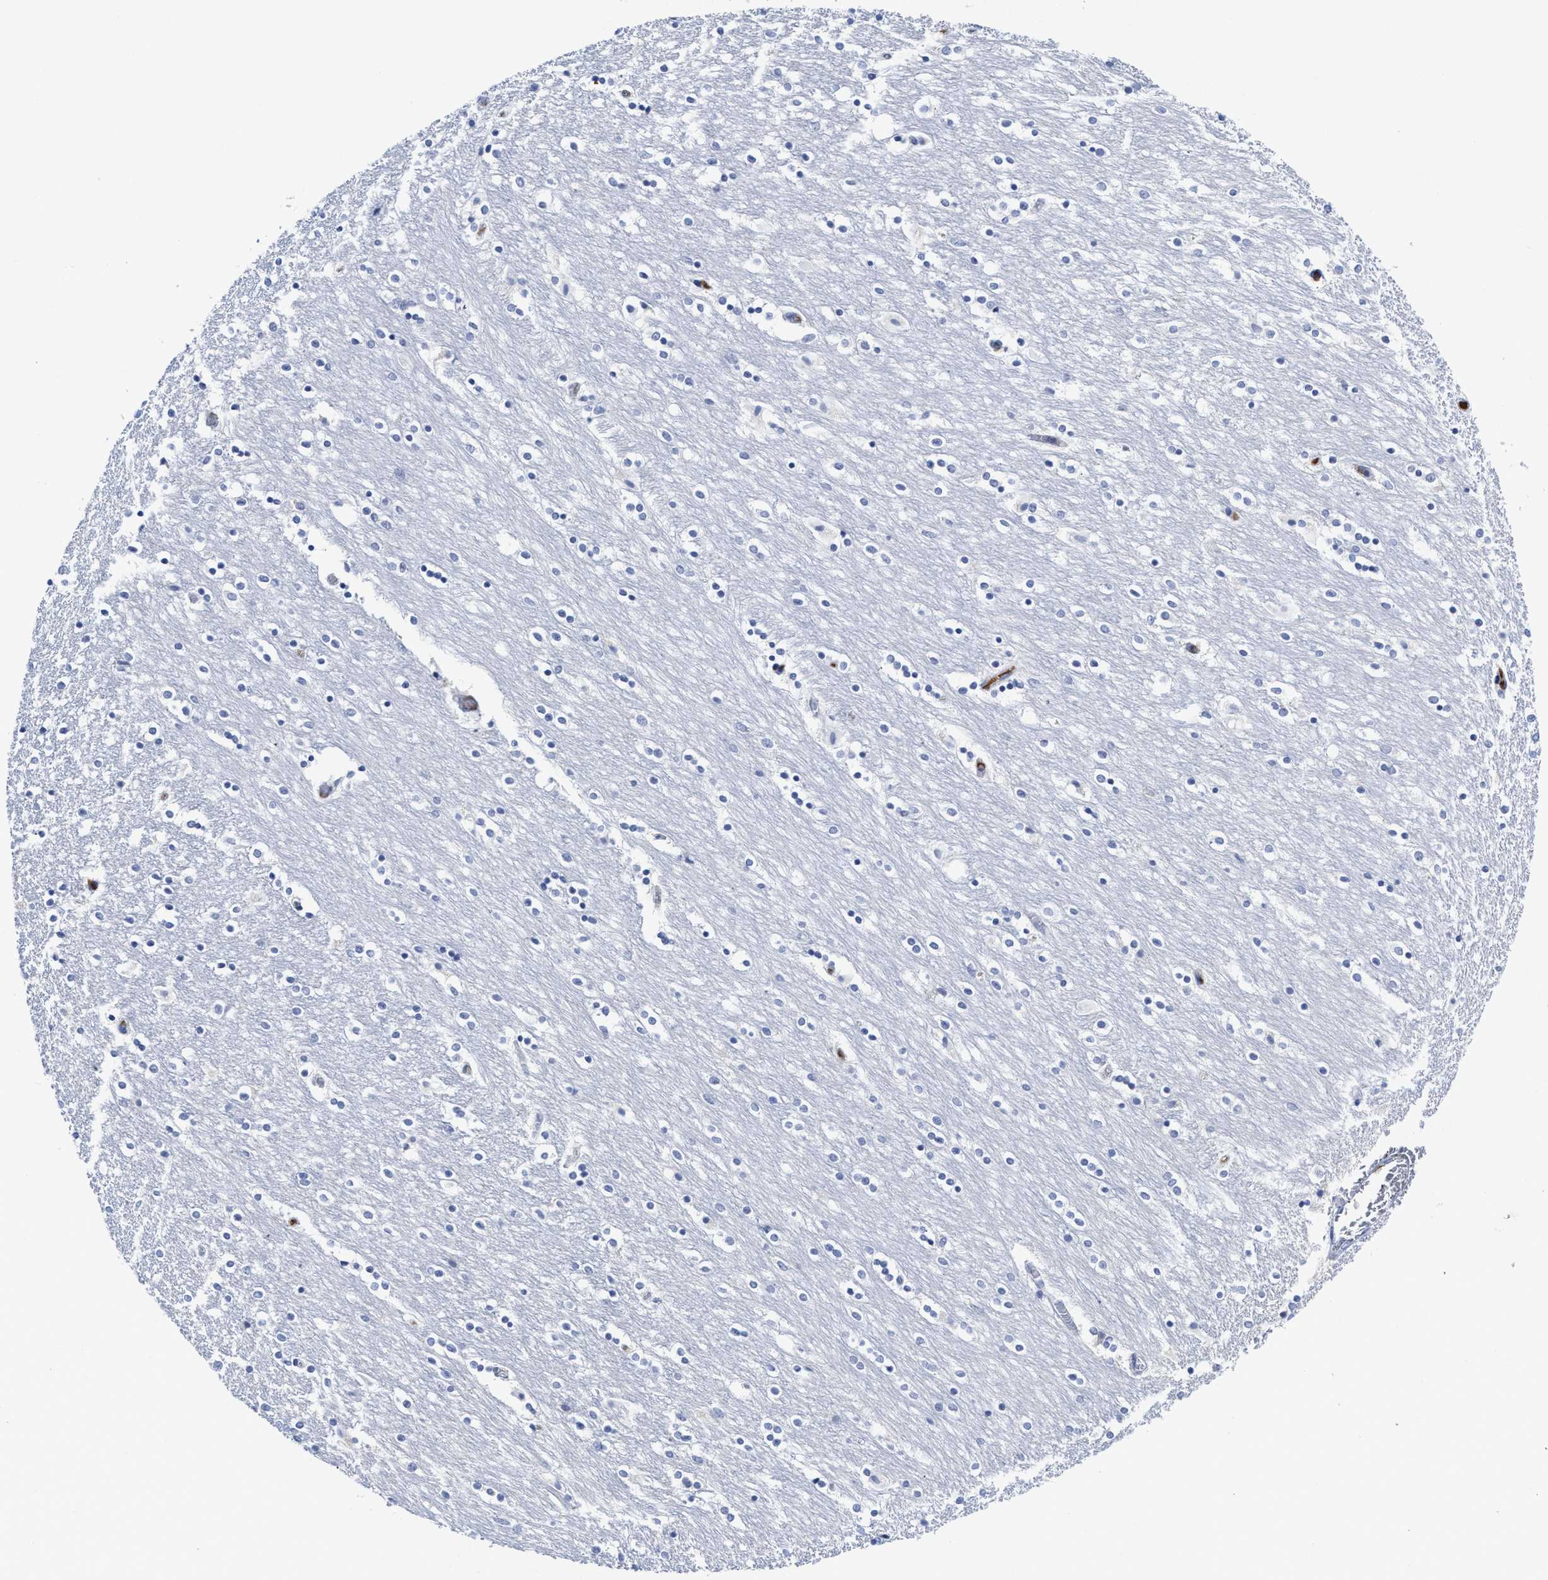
{"staining": {"intensity": "negative", "quantity": "none", "location": "none"}, "tissue": "caudate", "cell_type": "Glial cells", "image_type": "normal", "snomed": [{"axis": "morphology", "description": "Normal tissue, NOS"}, {"axis": "topography", "description": "Lateral ventricle wall"}], "caption": "IHC micrograph of normal caudate stained for a protein (brown), which exhibits no staining in glial cells. (Brightfield microscopy of DAB IHC at high magnification).", "gene": "C2", "patient": {"sex": "female", "age": 54}}